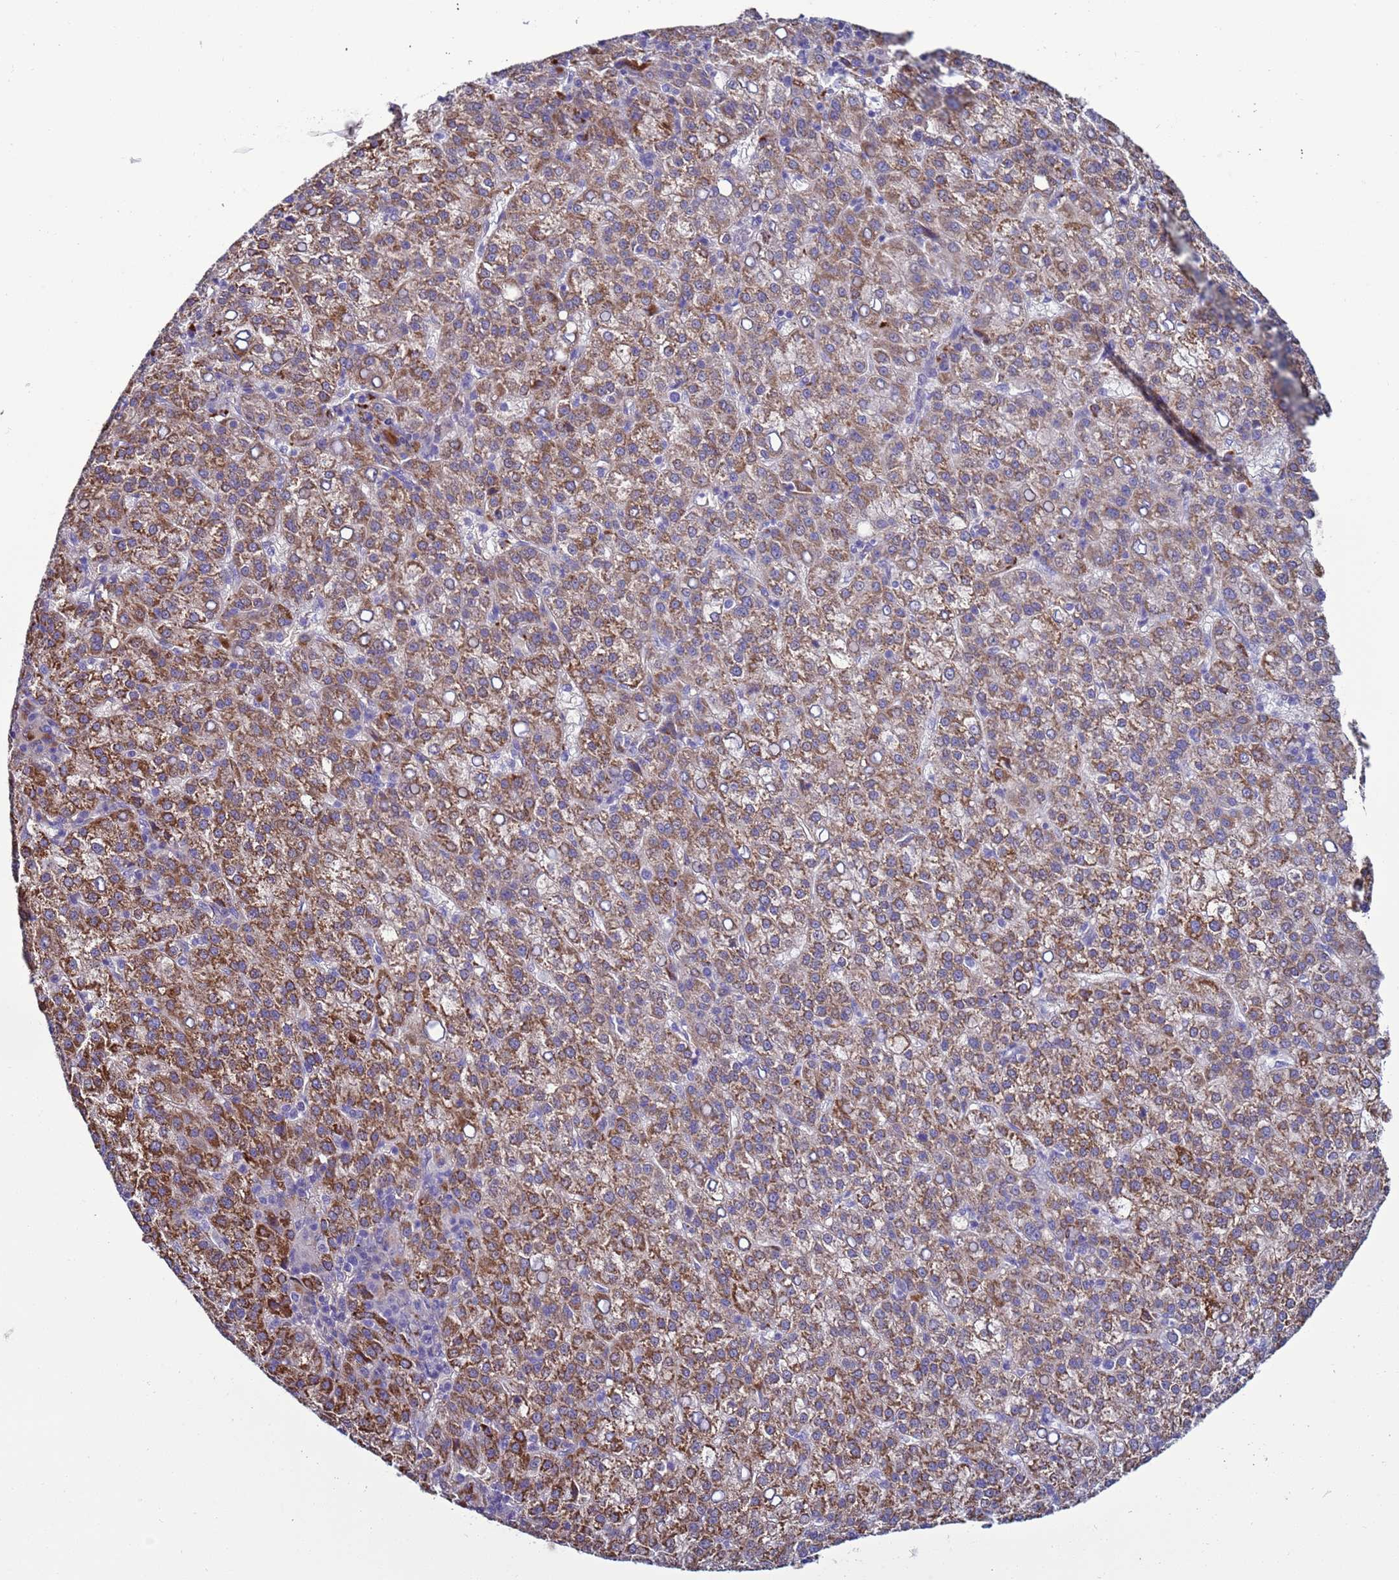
{"staining": {"intensity": "moderate", "quantity": ">75%", "location": "cytoplasmic/membranous"}, "tissue": "liver cancer", "cell_type": "Tumor cells", "image_type": "cancer", "snomed": [{"axis": "morphology", "description": "Carcinoma, Hepatocellular, NOS"}, {"axis": "topography", "description": "Liver"}], "caption": "A high-resolution histopathology image shows immunohistochemistry staining of liver cancer (hepatocellular carcinoma), which exhibits moderate cytoplasmic/membranous expression in about >75% of tumor cells.", "gene": "NAT2", "patient": {"sex": "female", "age": 58}}